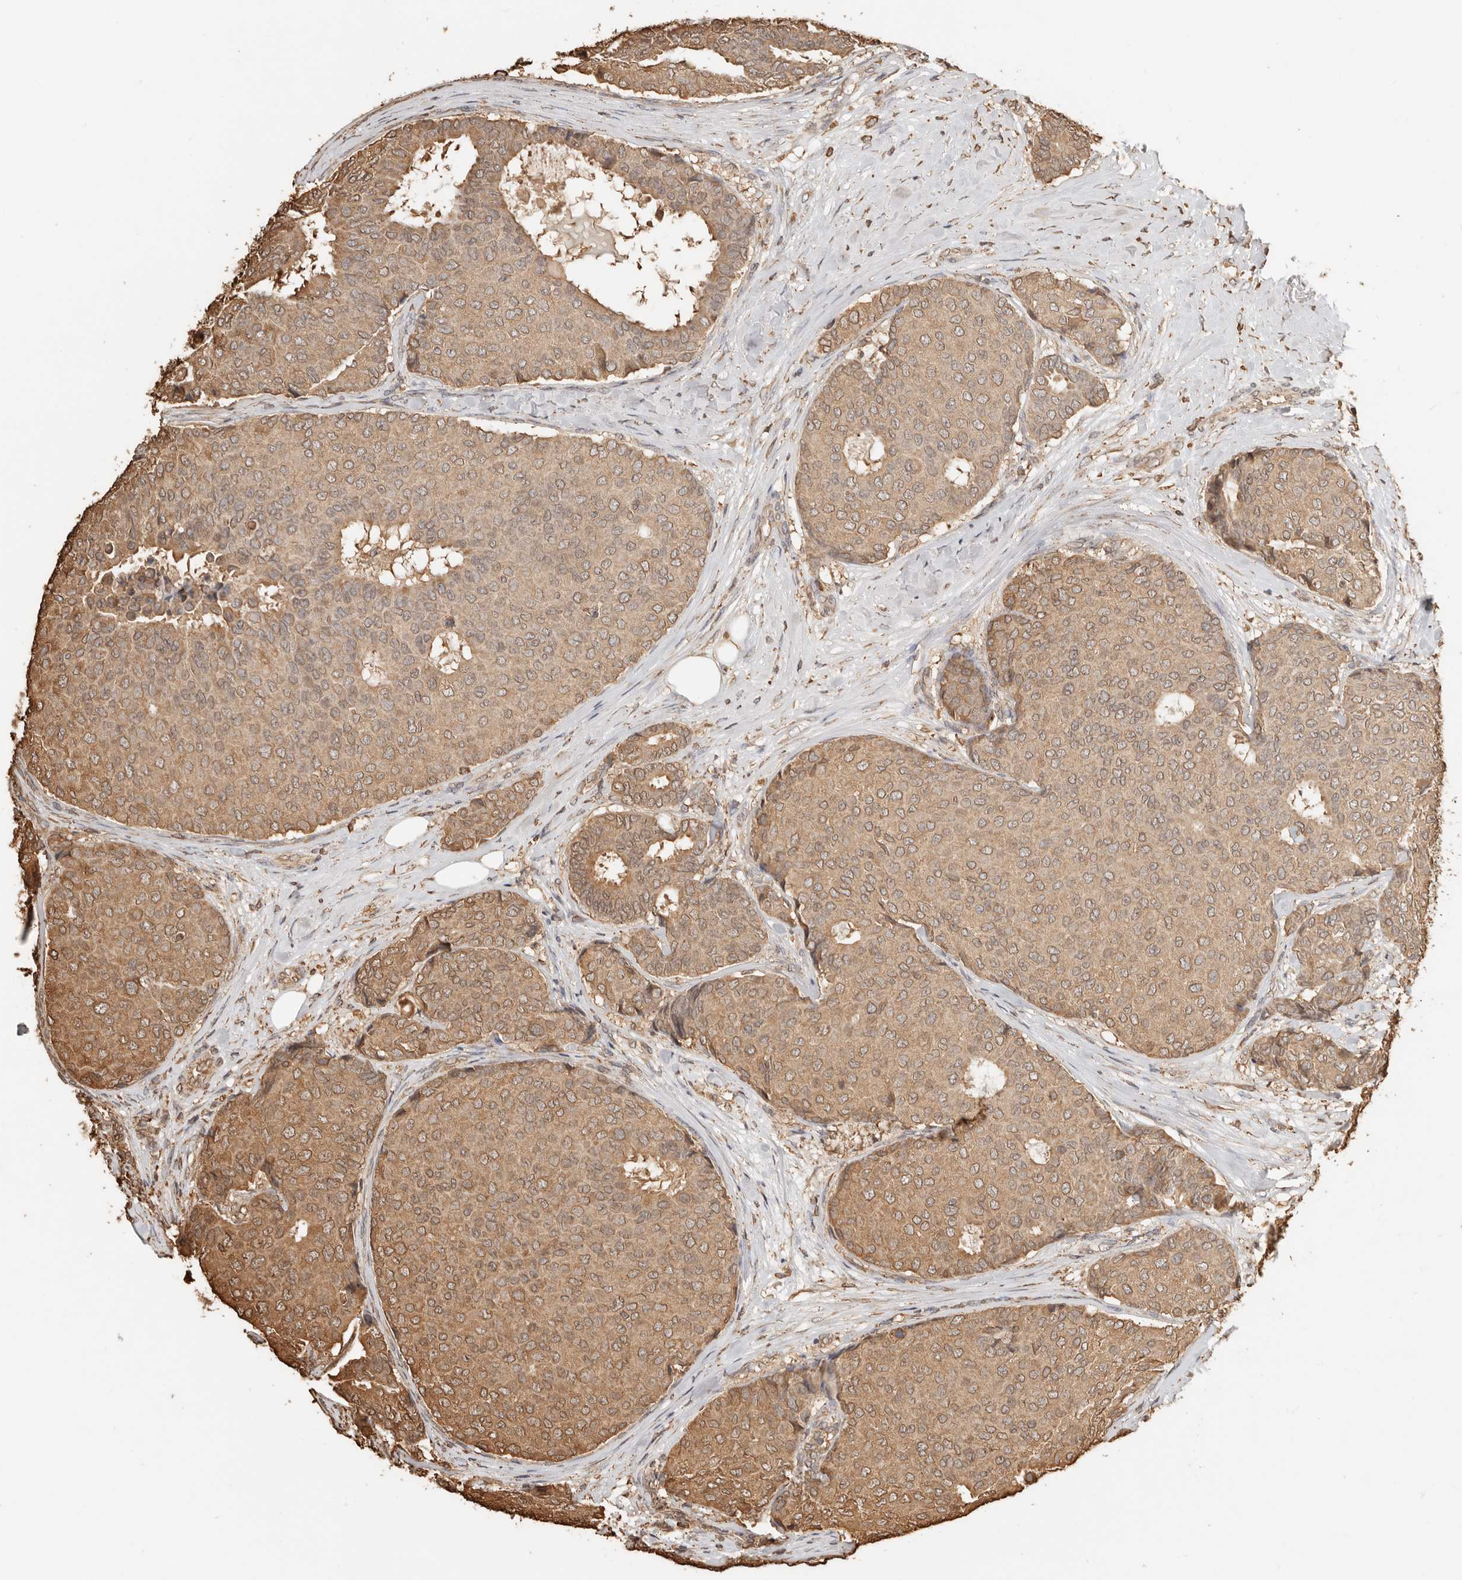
{"staining": {"intensity": "moderate", "quantity": ">75%", "location": "cytoplasmic/membranous,nuclear"}, "tissue": "breast cancer", "cell_type": "Tumor cells", "image_type": "cancer", "snomed": [{"axis": "morphology", "description": "Duct carcinoma"}, {"axis": "topography", "description": "Breast"}], "caption": "A high-resolution photomicrograph shows immunohistochemistry staining of breast intraductal carcinoma, which shows moderate cytoplasmic/membranous and nuclear positivity in about >75% of tumor cells.", "gene": "ARHGEF10L", "patient": {"sex": "female", "age": 75}}